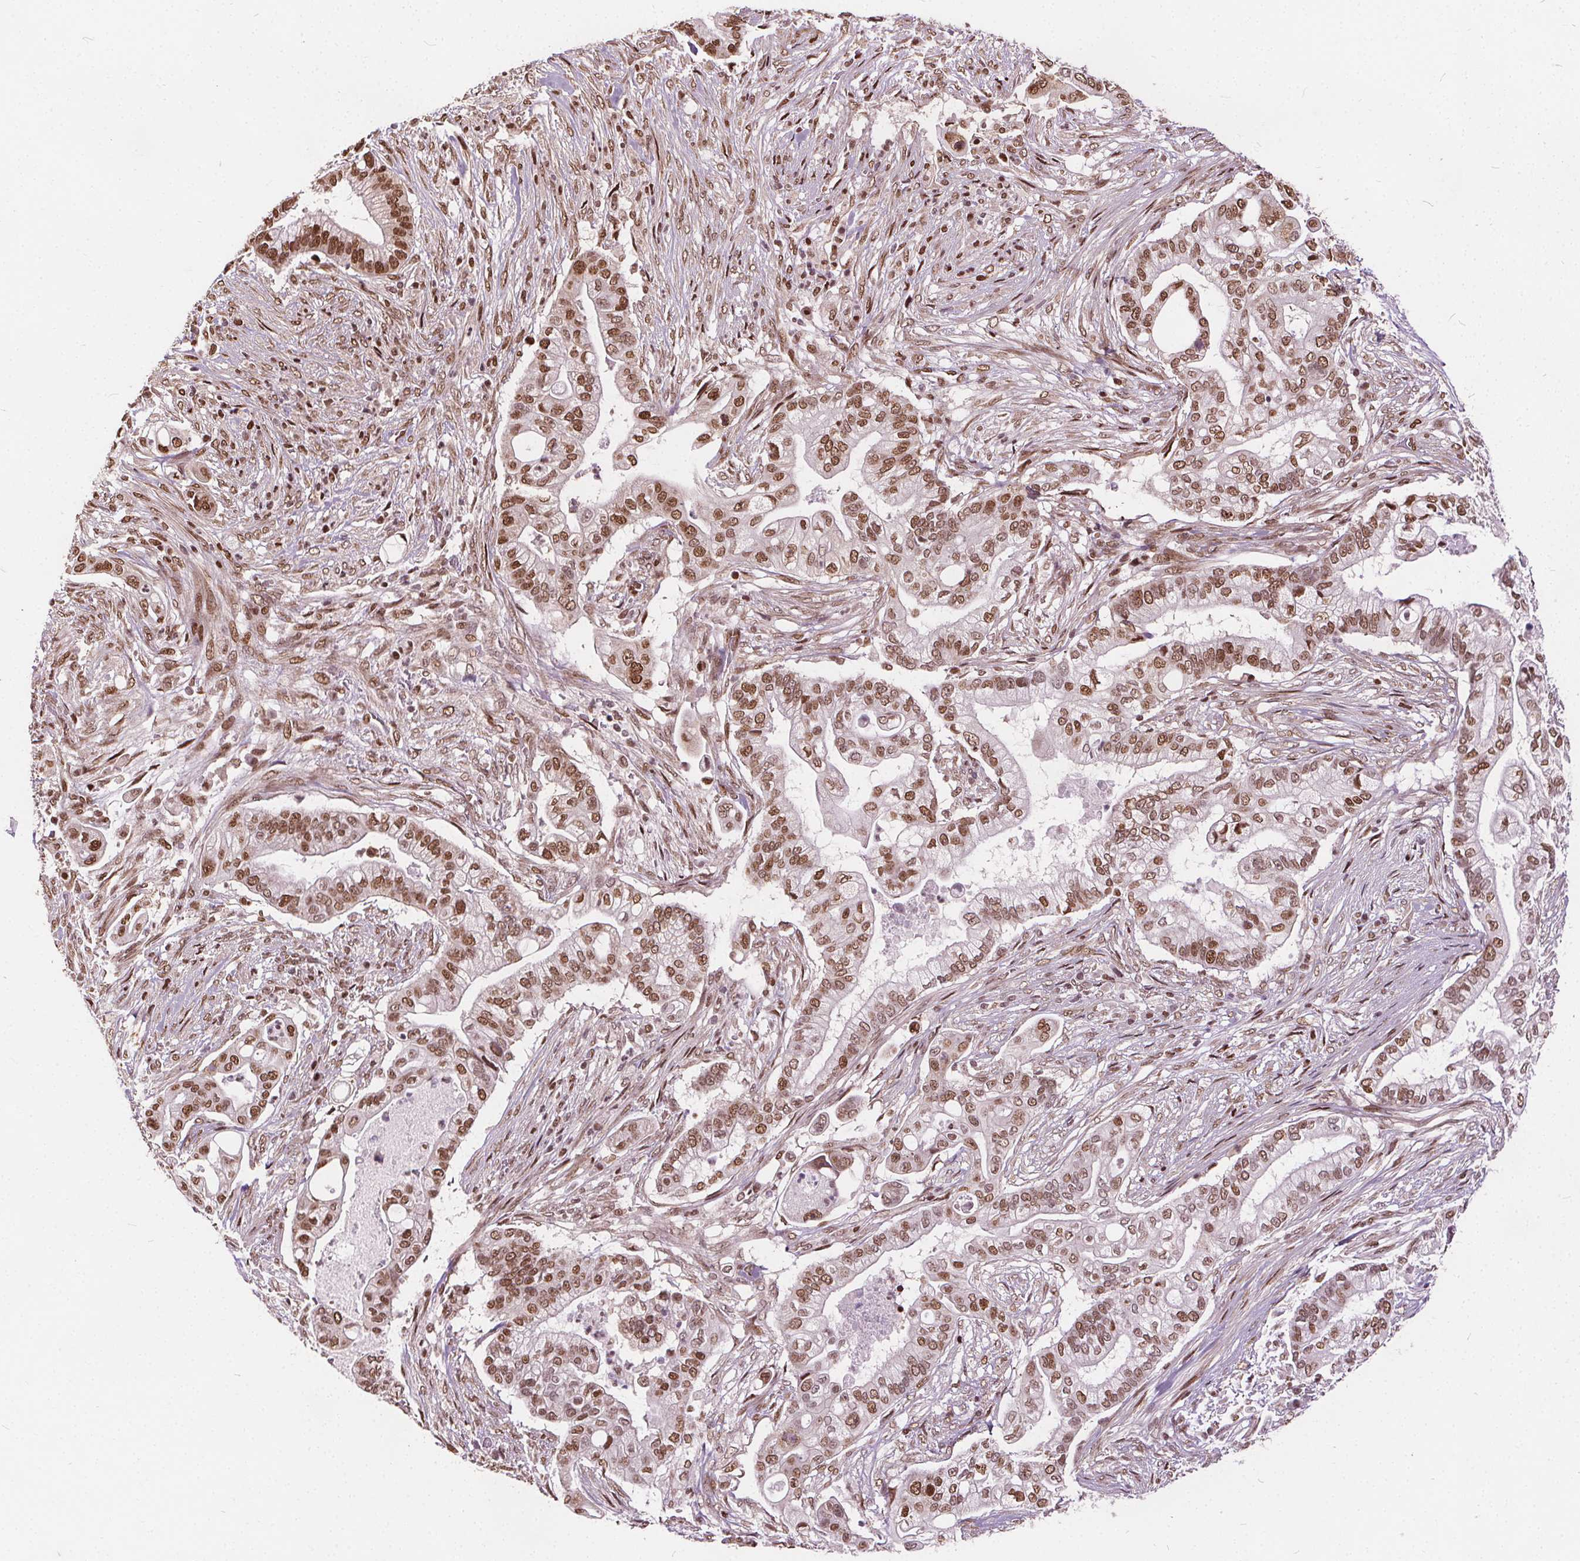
{"staining": {"intensity": "moderate", "quantity": ">75%", "location": "nuclear"}, "tissue": "pancreatic cancer", "cell_type": "Tumor cells", "image_type": "cancer", "snomed": [{"axis": "morphology", "description": "Adenocarcinoma, NOS"}, {"axis": "topography", "description": "Pancreas"}], "caption": "A photomicrograph showing moderate nuclear expression in approximately >75% of tumor cells in pancreatic cancer, as visualized by brown immunohistochemical staining.", "gene": "ISLR2", "patient": {"sex": "female", "age": 69}}